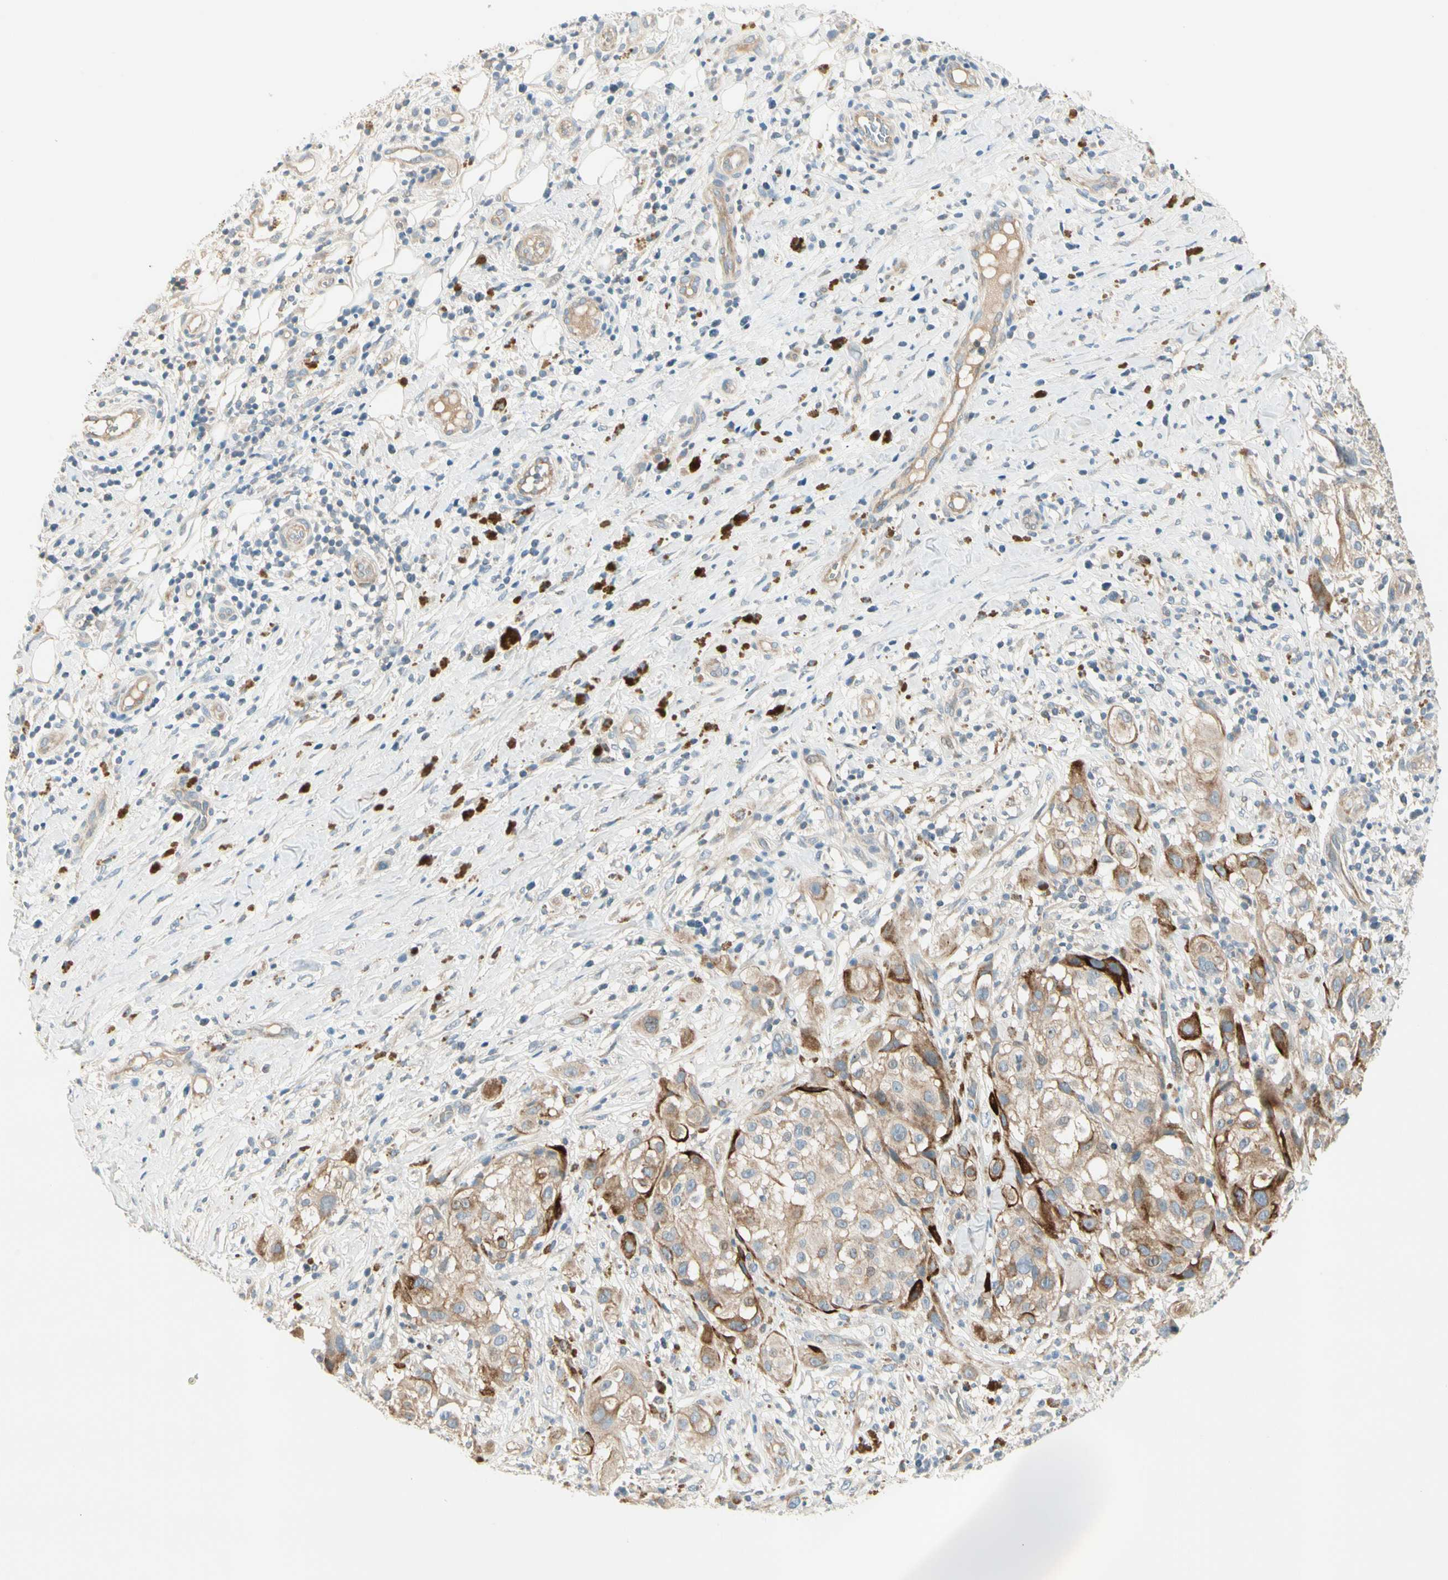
{"staining": {"intensity": "strong", "quantity": "<25%", "location": "cytoplasmic/membranous"}, "tissue": "melanoma", "cell_type": "Tumor cells", "image_type": "cancer", "snomed": [{"axis": "morphology", "description": "Necrosis, NOS"}, {"axis": "morphology", "description": "Malignant melanoma, NOS"}, {"axis": "topography", "description": "Skin"}], "caption": "Malignant melanoma stained for a protein reveals strong cytoplasmic/membranous positivity in tumor cells. Immunohistochemistry (ihc) stains the protein in brown and the nuclei are stained blue.", "gene": "ADGRA3", "patient": {"sex": "female", "age": 87}}